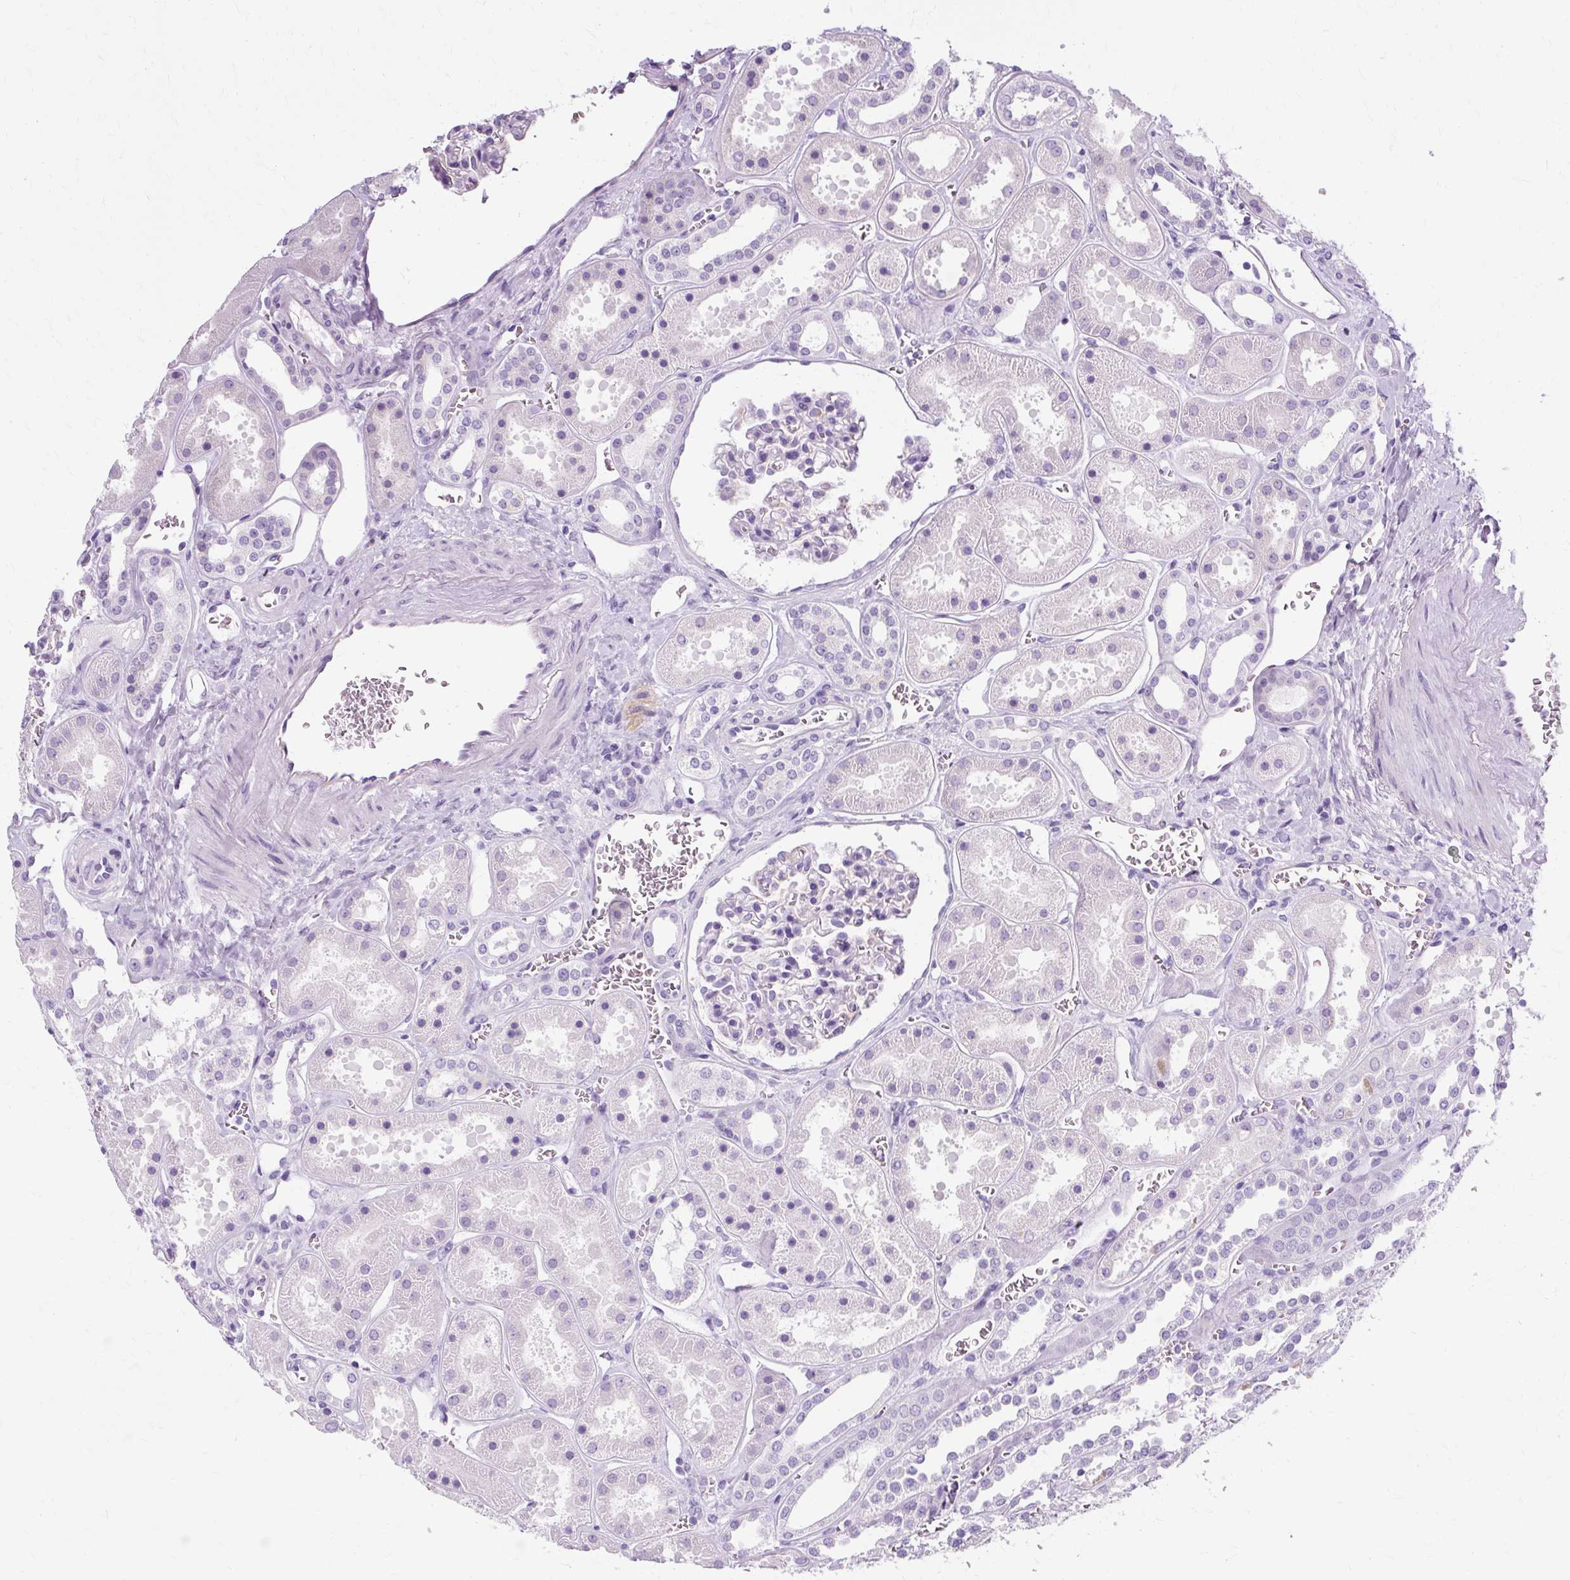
{"staining": {"intensity": "strong", "quantity": "<25%", "location": "cytoplasmic/membranous"}, "tissue": "kidney", "cell_type": "Cells in glomeruli", "image_type": "normal", "snomed": [{"axis": "morphology", "description": "Normal tissue, NOS"}, {"axis": "topography", "description": "Kidney"}], "caption": "This micrograph demonstrates IHC staining of normal human kidney, with medium strong cytoplasmic/membranous positivity in about <25% of cells in glomeruli.", "gene": "TMEM89", "patient": {"sex": "female", "age": 41}}